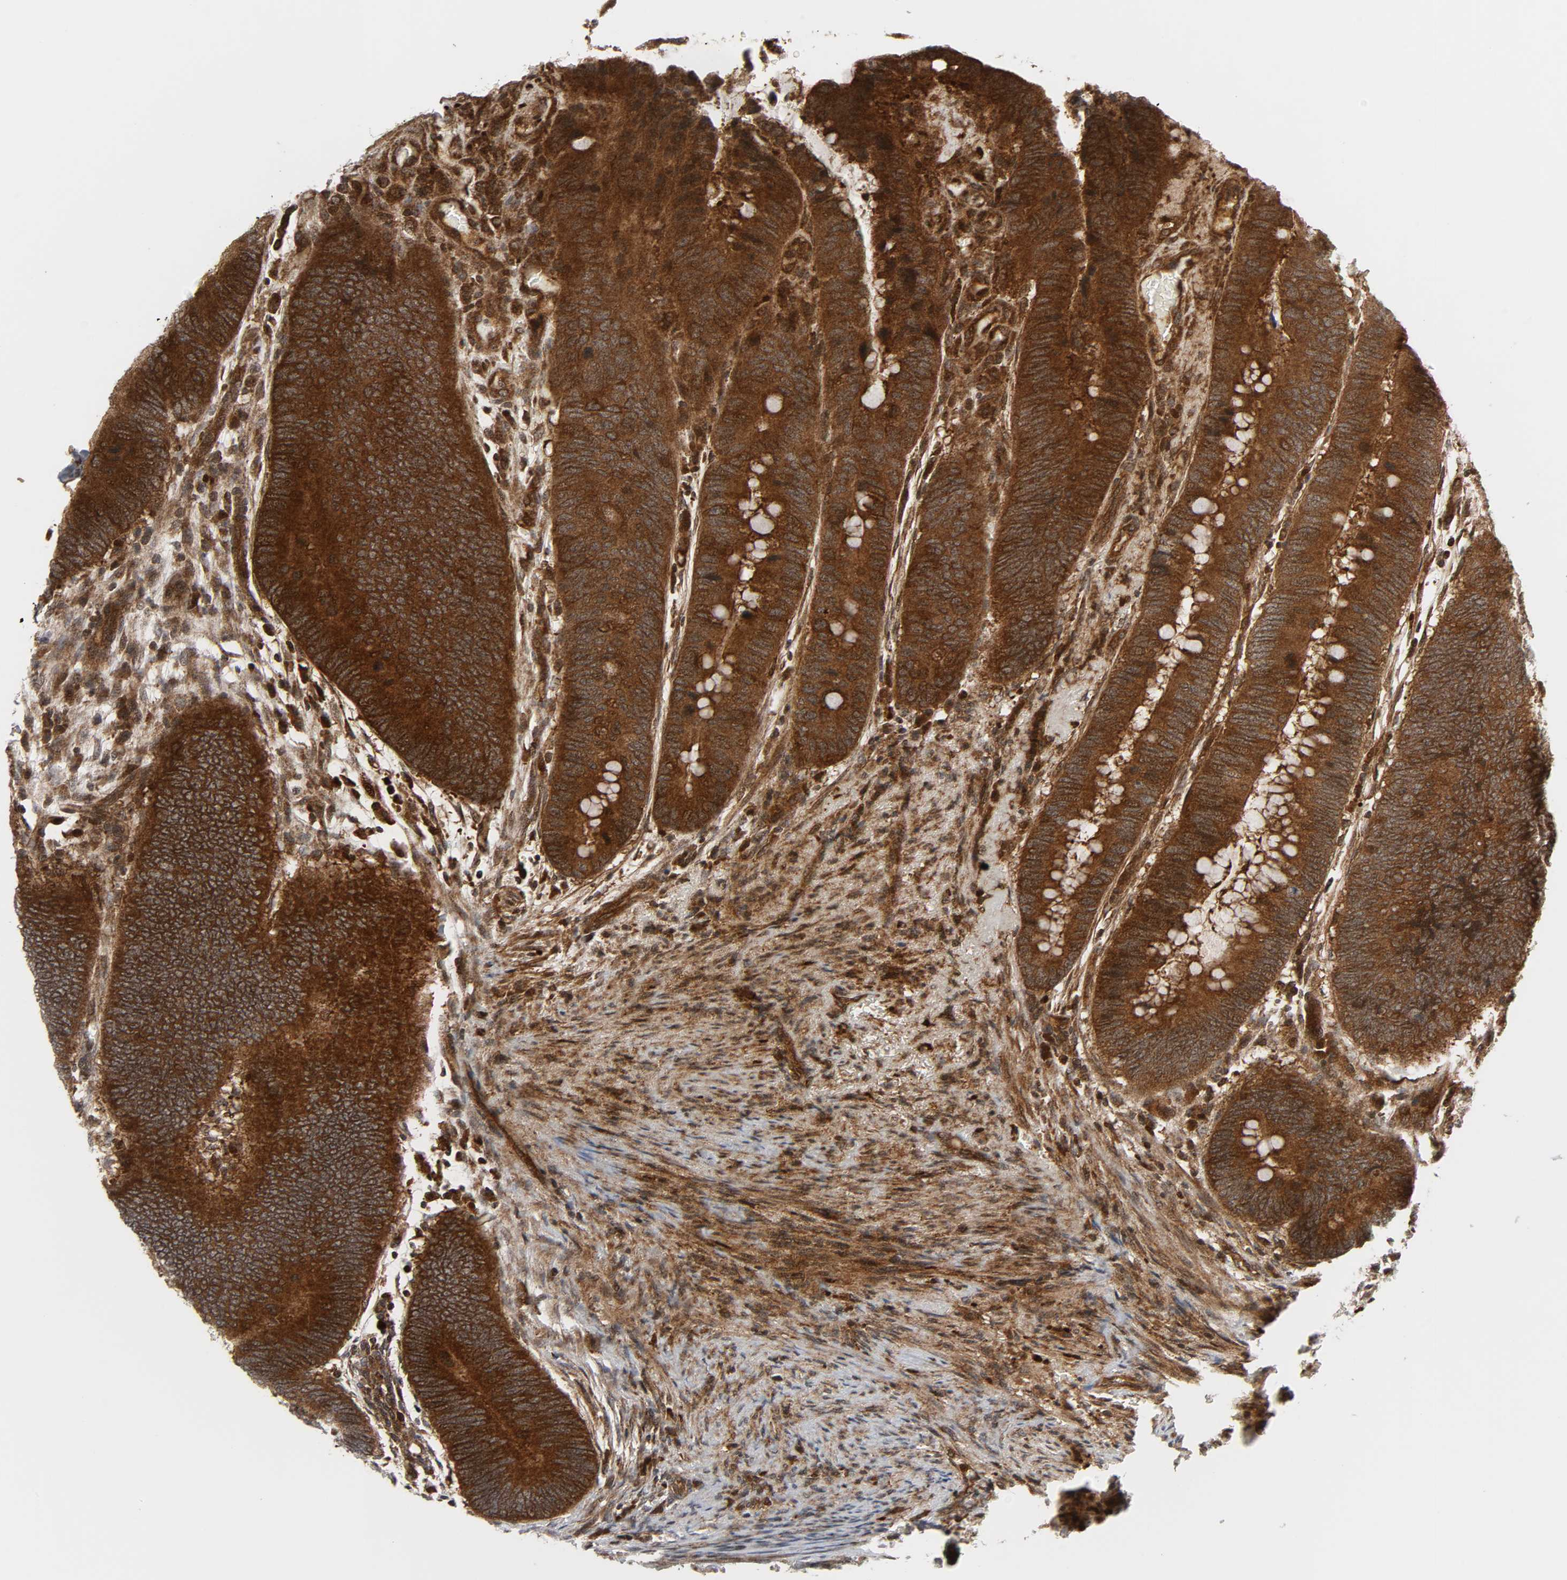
{"staining": {"intensity": "strong", "quantity": ">75%", "location": "cytoplasmic/membranous"}, "tissue": "colorectal cancer", "cell_type": "Tumor cells", "image_type": "cancer", "snomed": [{"axis": "morphology", "description": "Normal tissue, NOS"}, {"axis": "morphology", "description": "Adenocarcinoma, NOS"}, {"axis": "topography", "description": "Rectum"}, {"axis": "topography", "description": "Peripheral nerve tissue"}], "caption": "Colorectal adenocarcinoma was stained to show a protein in brown. There is high levels of strong cytoplasmic/membranous positivity in approximately >75% of tumor cells.", "gene": "CHUK", "patient": {"sex": "male", "age": 92}}